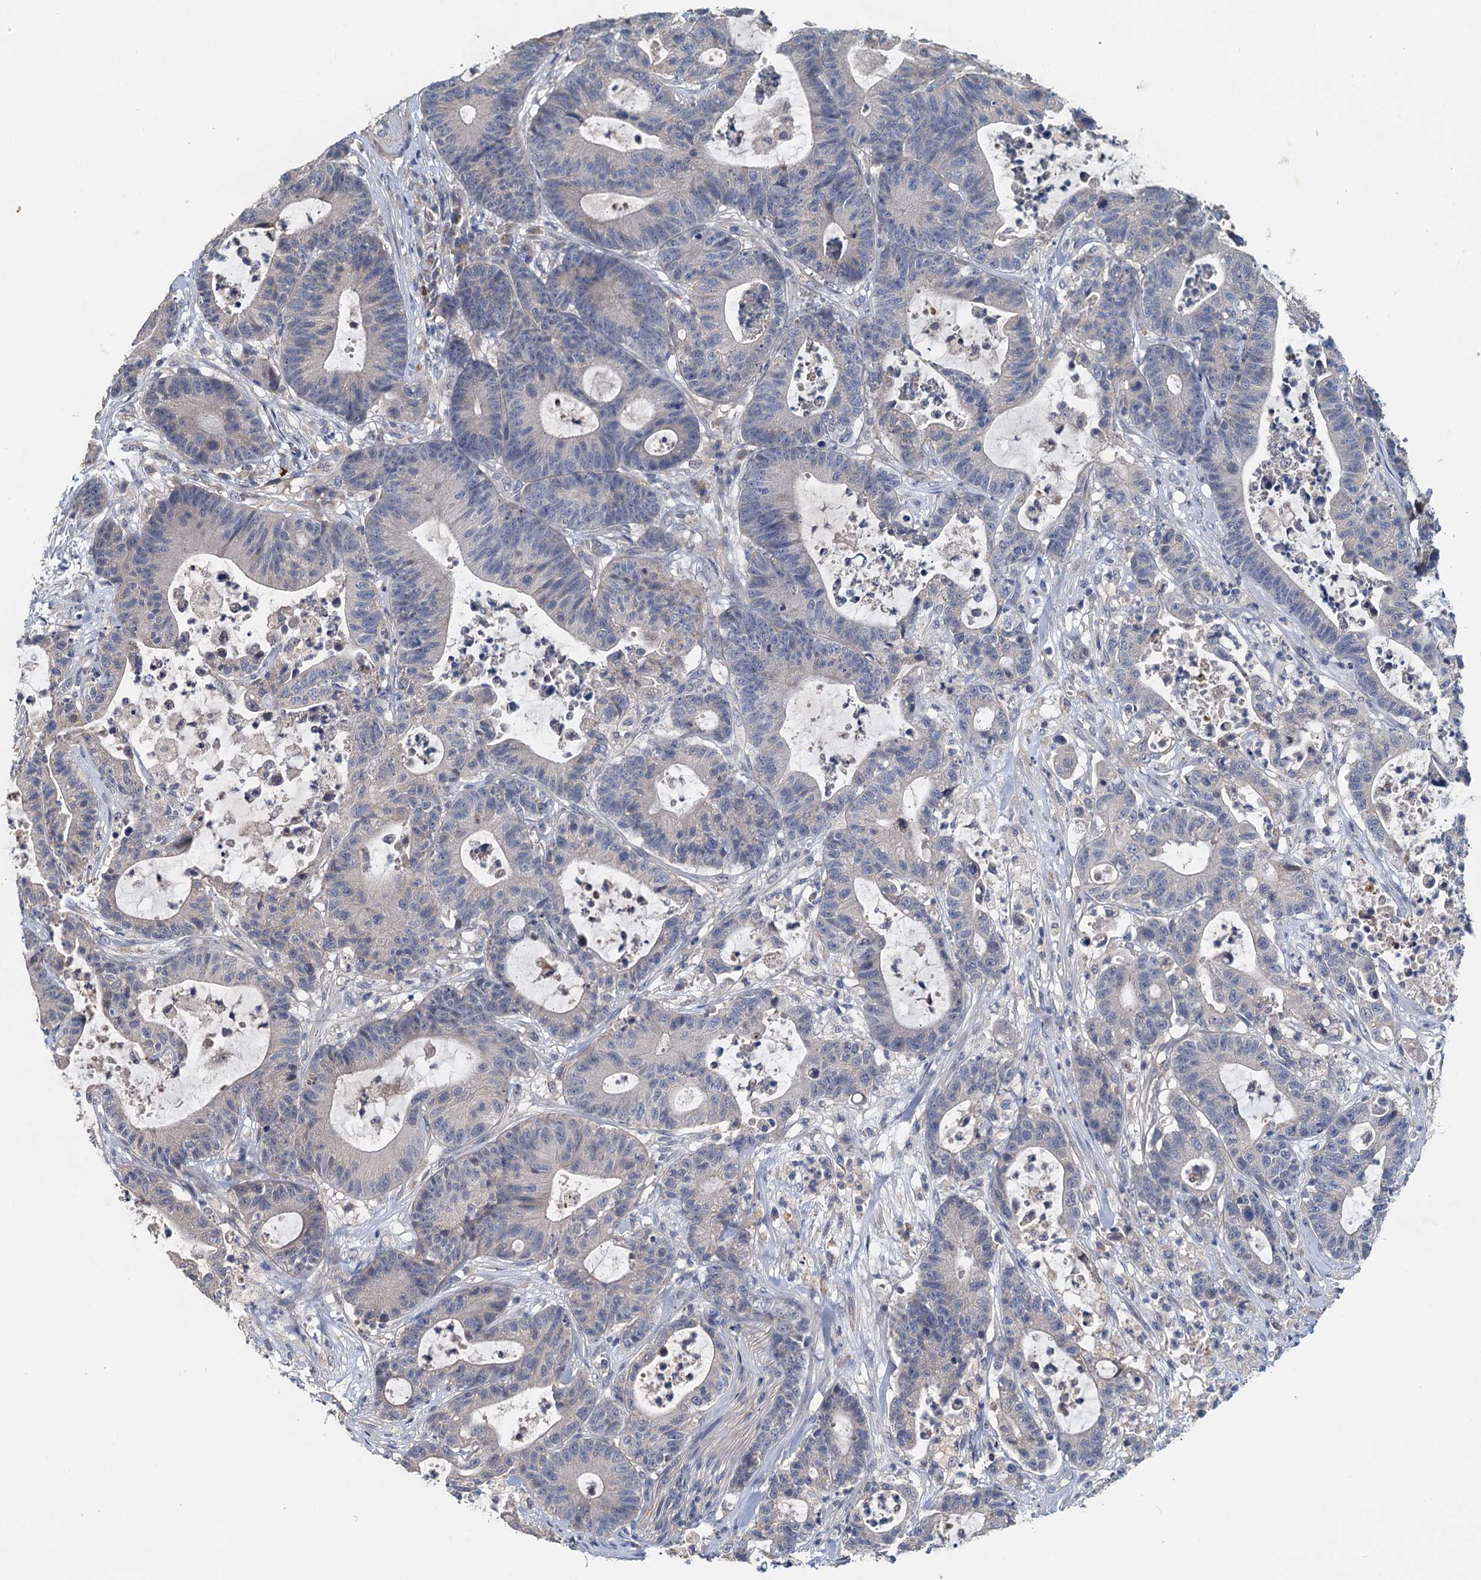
{"staining": {"intensity": "negative", "quantity": "none", "location": "none"}, "tissue": "colorectal cancer", "cell_type": "Tumor cells", "image_type": "cancer", "snomed": [{"axis": "morphology", "description": "Adenocarcinoma, NOS"}, {"axis": "topography", "description": "Colon"}], "caption": "Tumor cells are negative for brown protein staining in colorectal cancer (adenocarcinoma).", "gene": "ZNF606", "patient": {"sex": "female", "age": 84}}